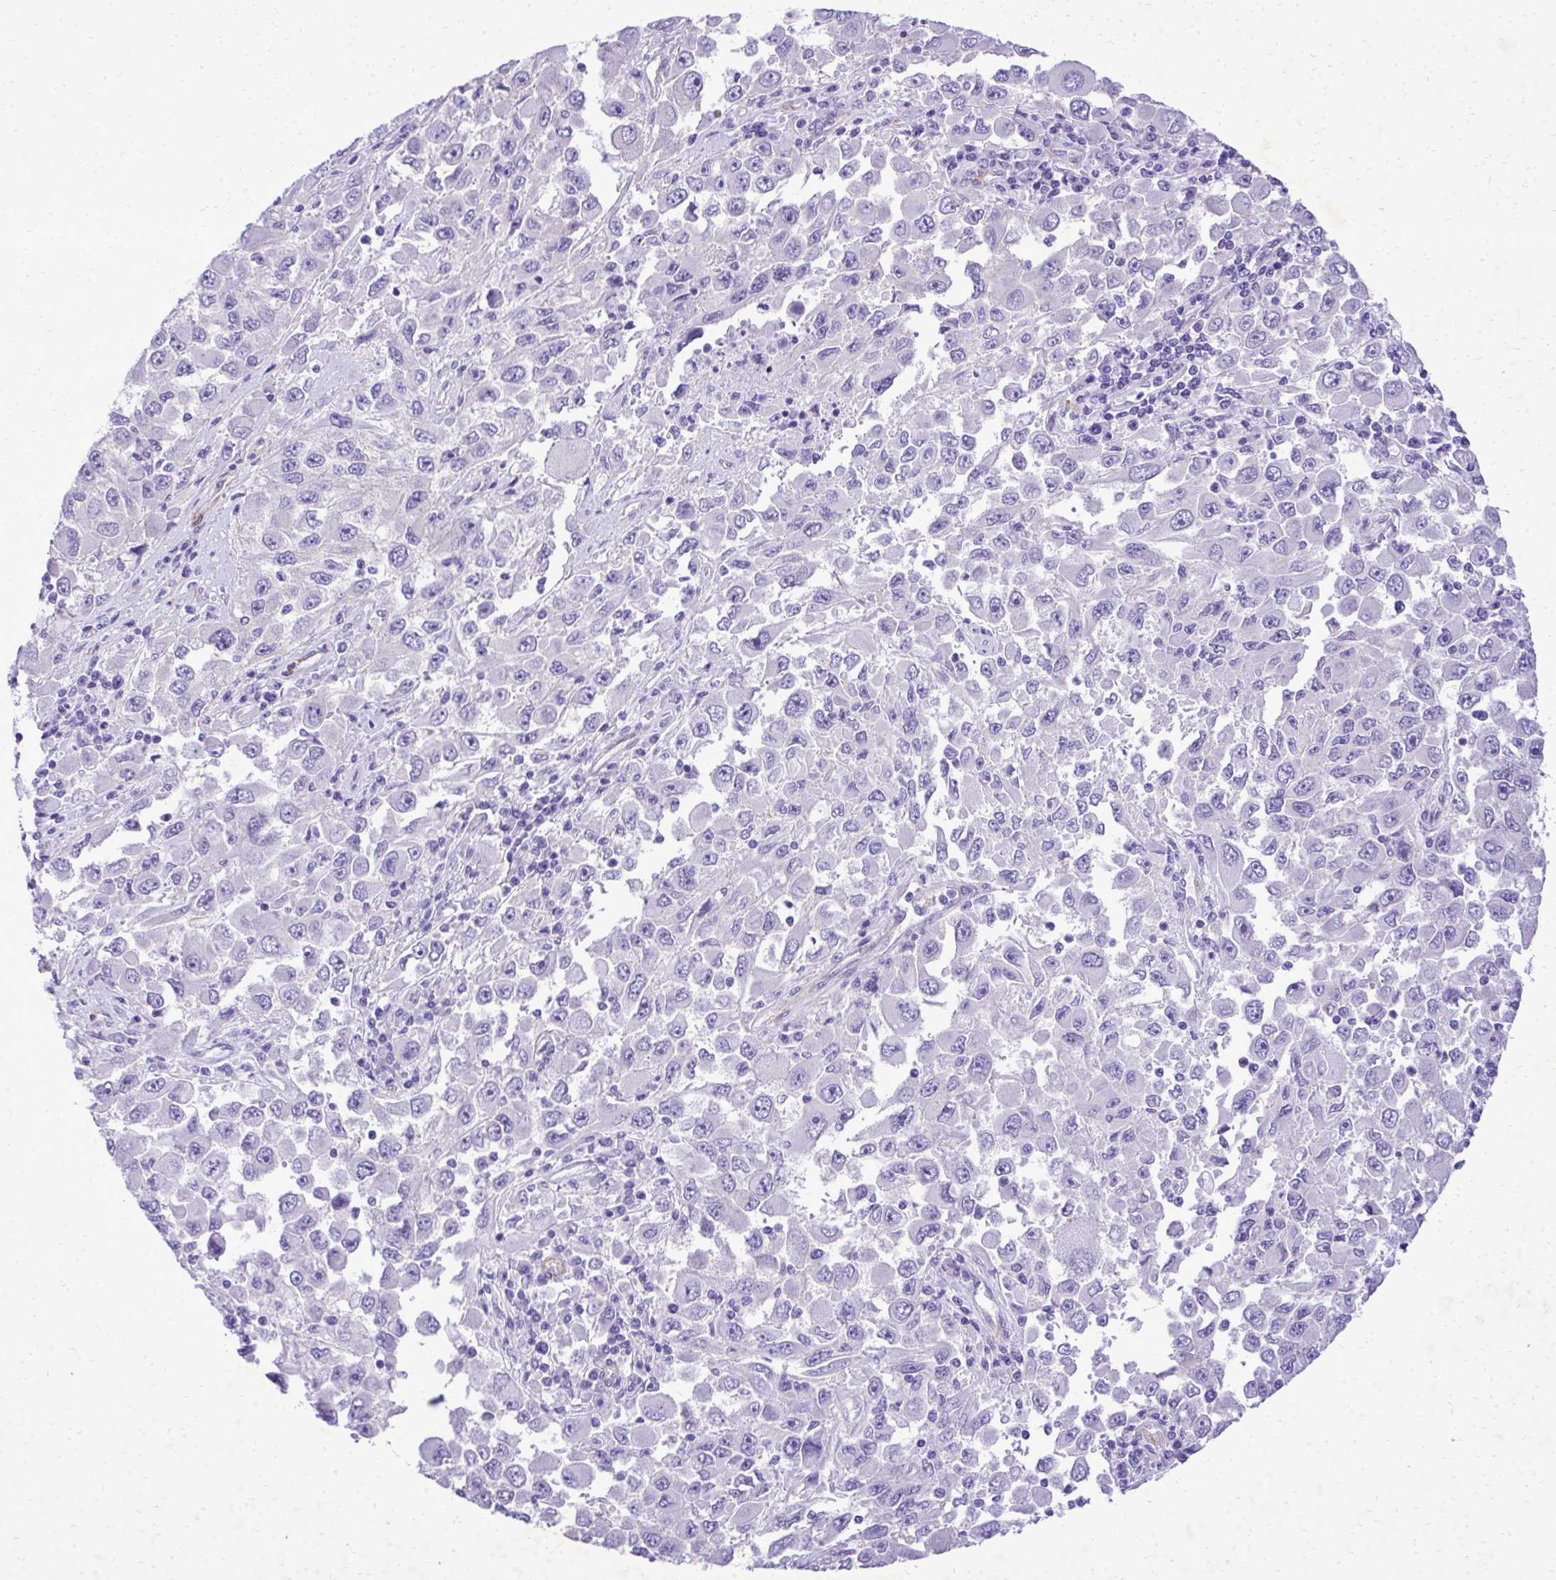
{"staining": {"intensity": "negative", "quantity": "none", "location": "none"}, "tissue": "melanoma", "cell_type": "Tumor cells", "image_type": "cancer", "snomed": [{"axis": "morphology", "description": "Malignant melanoma, Metastatic site"}, {"axis": "topography", "description": "Lymph node"}], "caption": "An IHC image of melanoma is shown. There is no staining in tumor cells of melanoma.", "gene": "PITPNM3", "patient": {"sex": "female", "age": 67}}